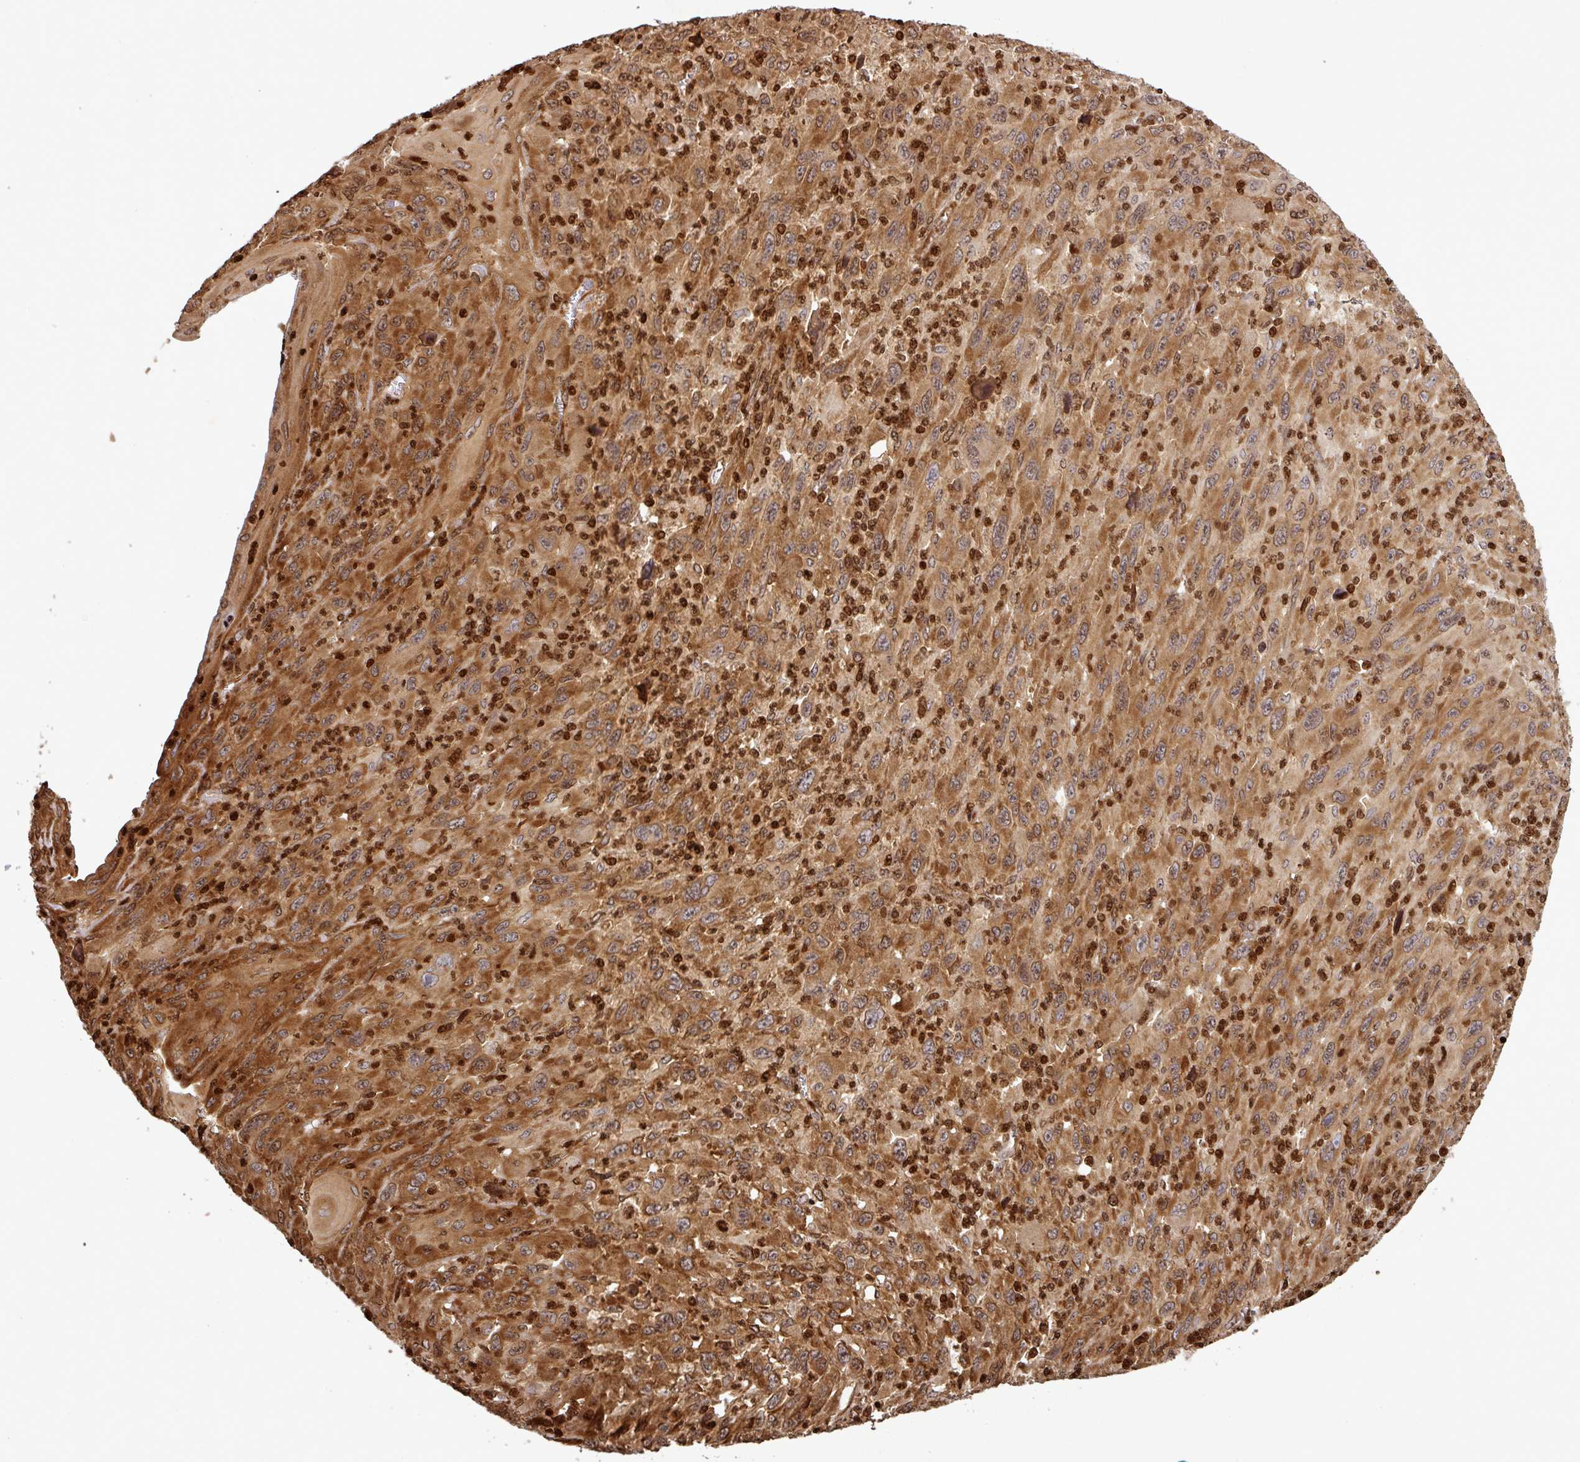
{"staining": {"intensity": "strong", "quantity": ">75%", "location": "cytoplasmic/membranous"}, "tissue": "melanoma", "cell_type": "Tumor cells", "image_type": "cancer", "snomed": [{"axis": "morphology", "description": "Malignant melanoma, Metastatic site"}, {"axis": "topography", "description": "Skin"}], "caption": "Brown immunohistochemical staining in melanoma demonstrates strong cytoplasmic/membranous staining in about >75% of tumor cells.", "gene": "LRRC74B", "patient": {"sex": "female", "age": 56}}